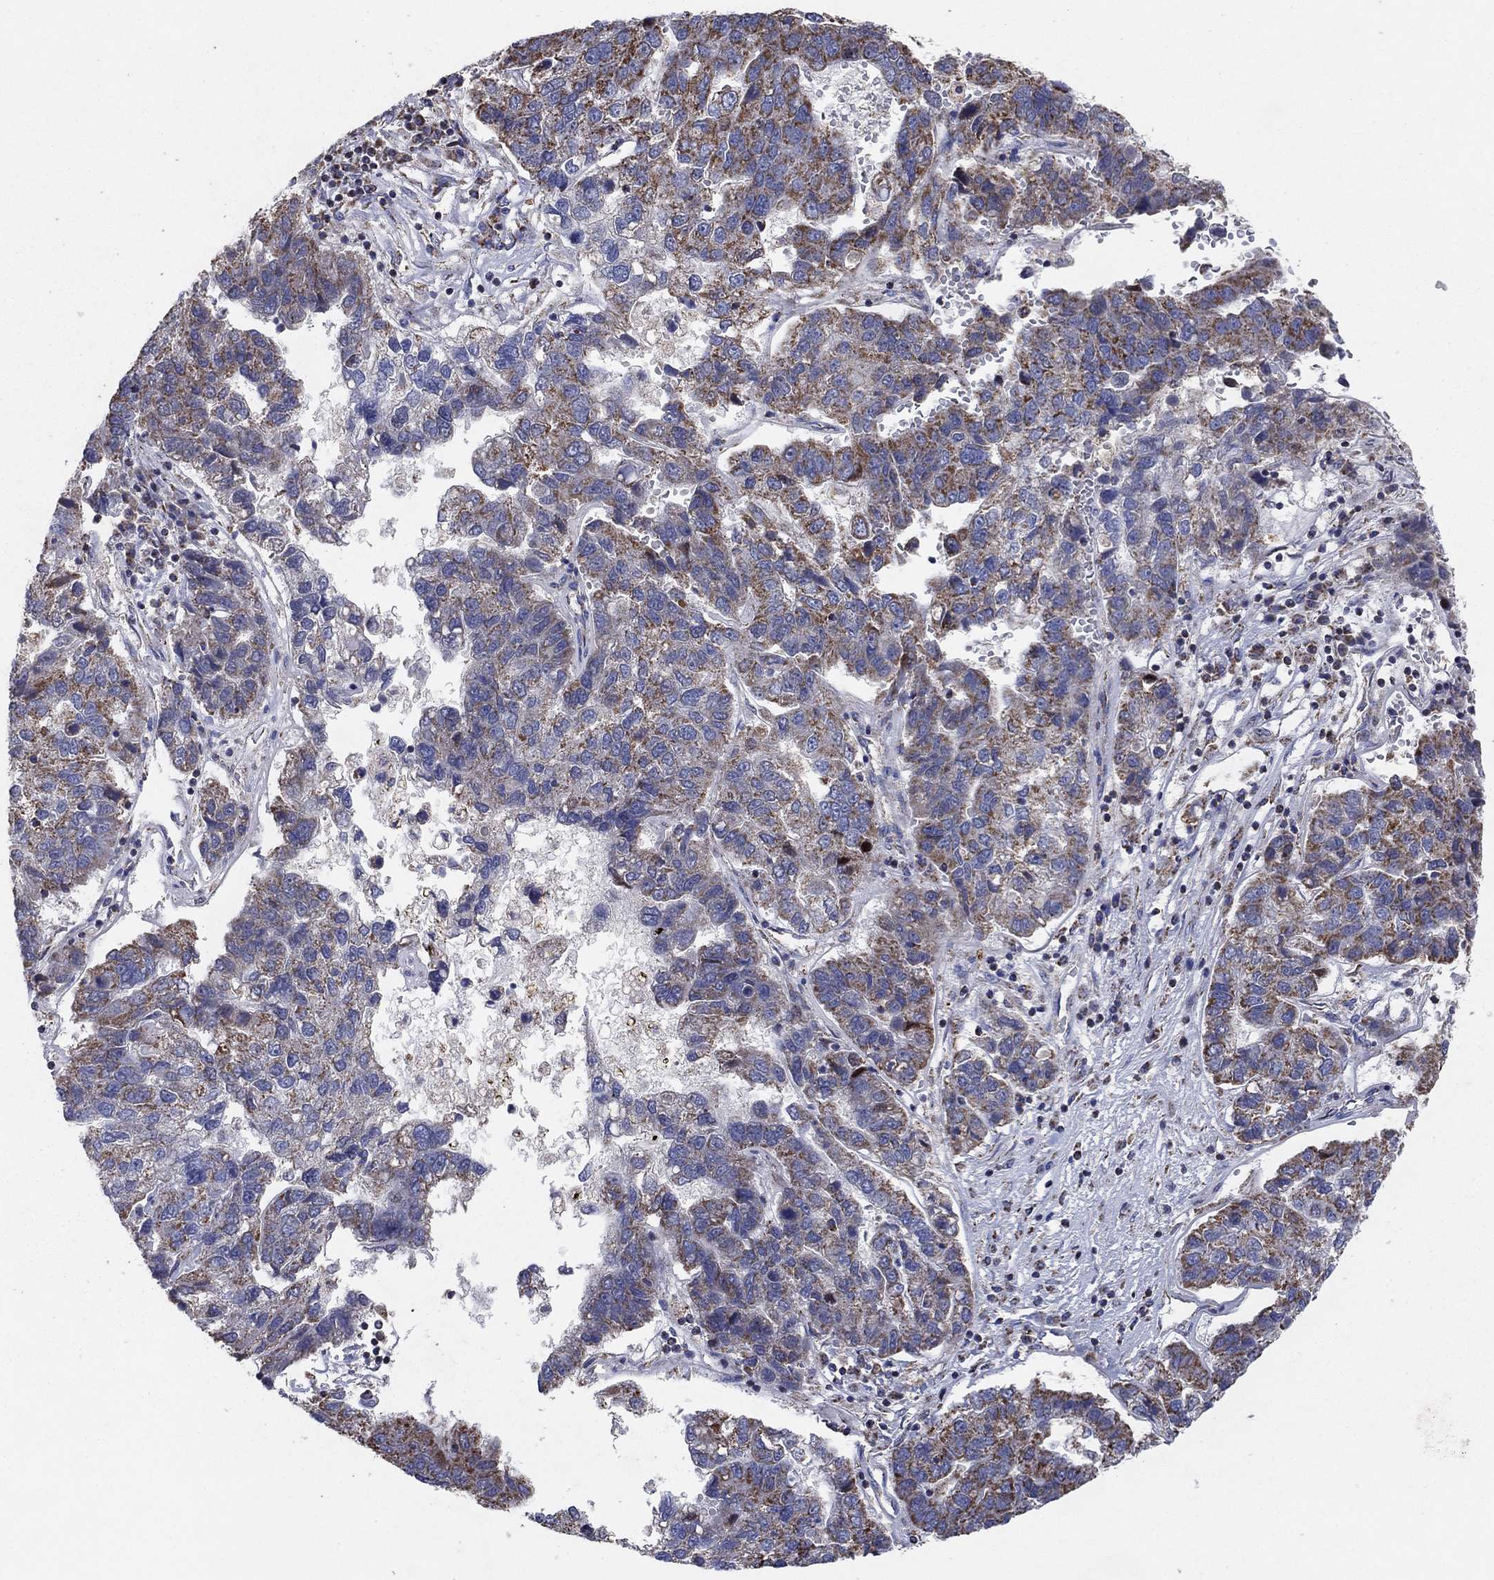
{"staining": {"intensity": "strong", "quantity": "<25%", "location": "cytoplasmic/membranous"}, "tissue": "pancreatic cancer", "cell_type": "Tumor cells", "image_type": "cancer", "snomed": [{"axis": "morphology", "description": "Adenocarcinoma, NOS"}, {"axis": "topography", "description": "Pancreas"}], "caption": "Protein staining of pancreatic cancer tissue shows strong cytoplasmic/membranous staining in about <25% of tumor cells. (brown staining indicates protein expression, while blue staining denotes nuclei).", "gene": "C9orf85", "patient": {"sex": "female", "age": 61}}